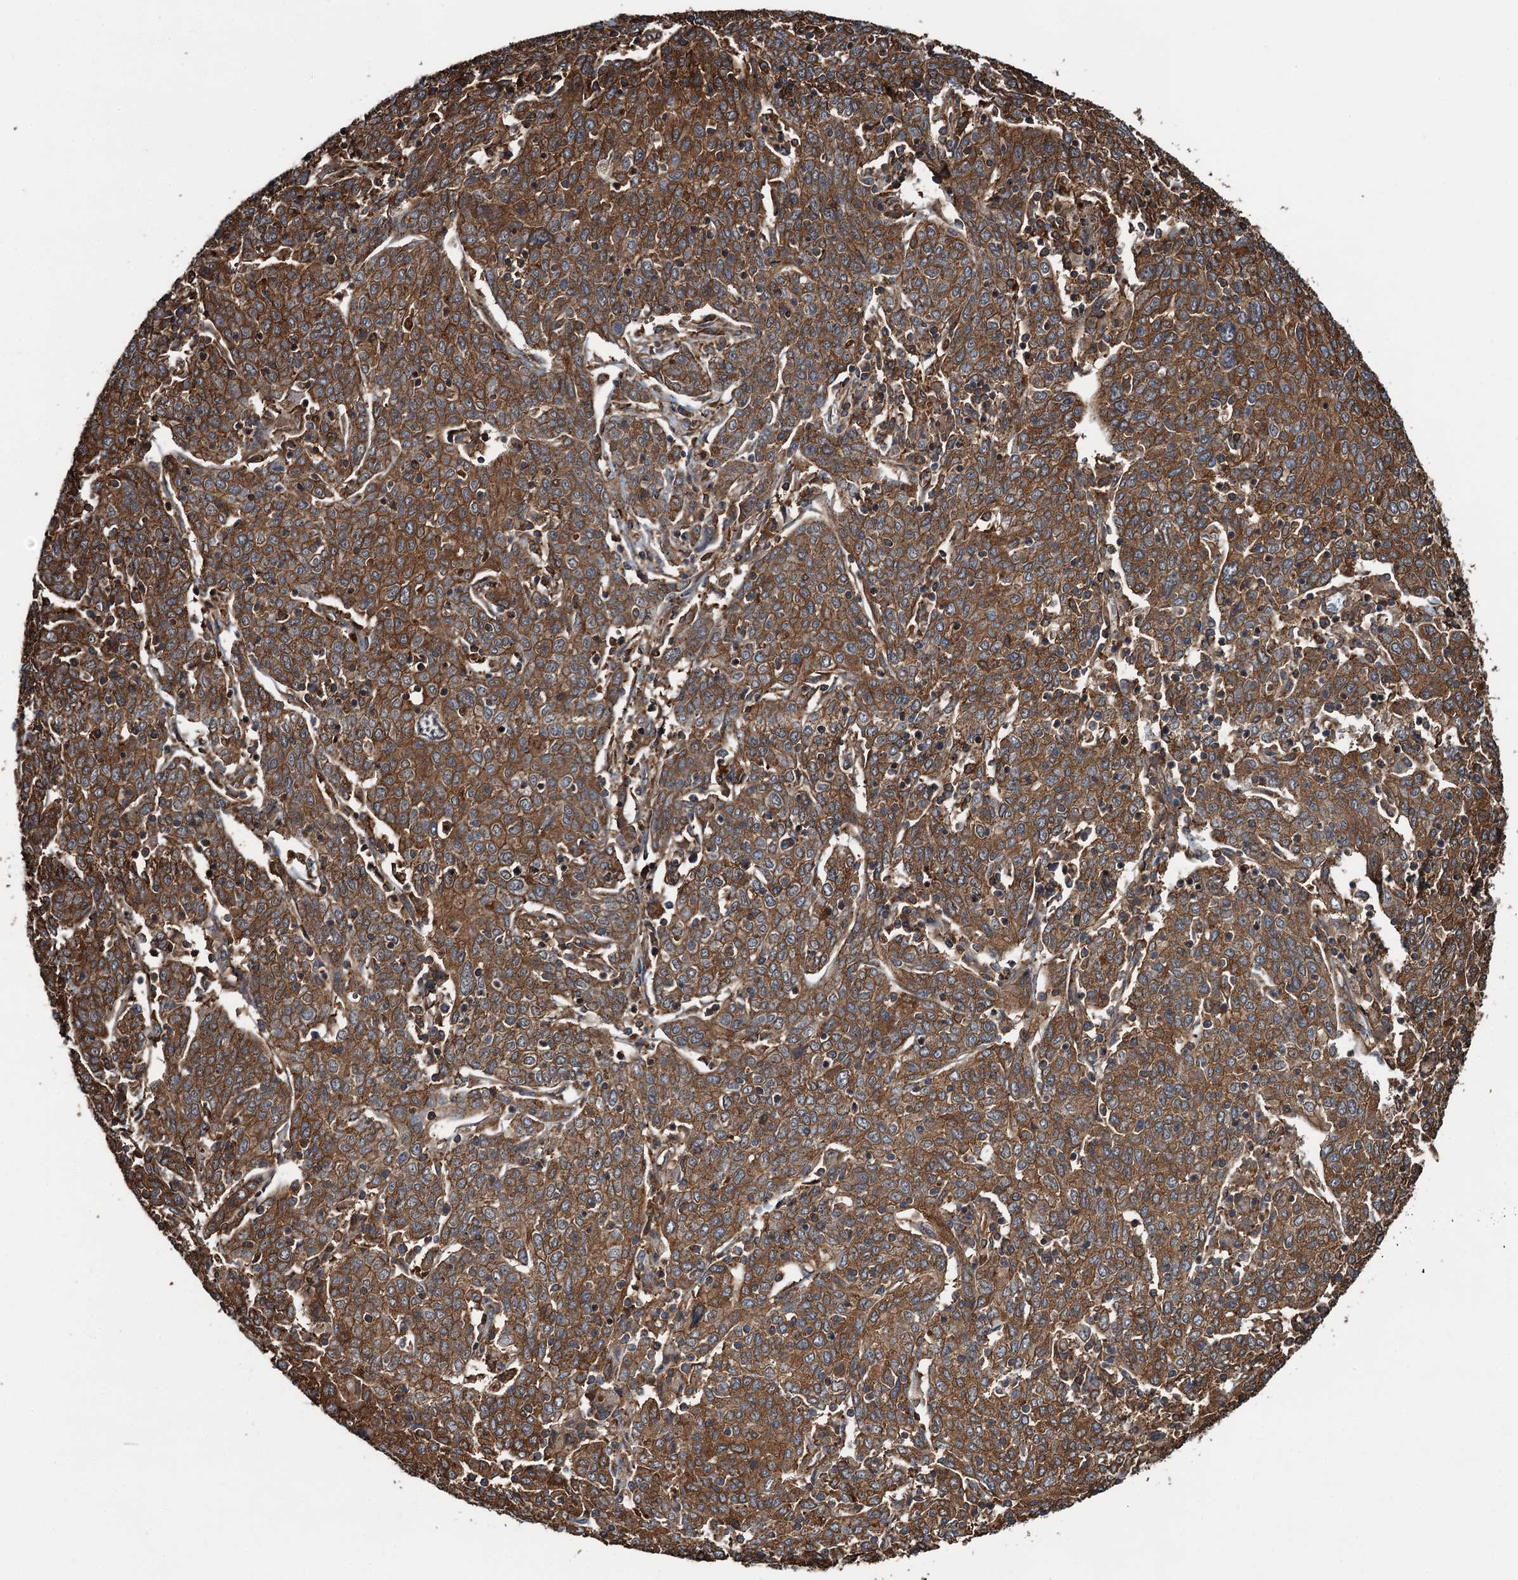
{"staining": {"intensity": "strong", "quantity": ">75%", "location": "cytoplasmic/membranous"}, "tissue": "cervical cancer", "cell_type": "Tumor cells", "image_type": "cancer", "snomed": [{"axis": "morphology", "description": "Squamous cell carcinoma, NOS"}, {"axis": "topography", "description": "Cervix"}], "caption": "High-magnification brightfield microscopy of cervical cancer (squamous cell carcinoma) stained with DAB (brown) and counterstained with hematoxylin (blue). tumor cells exhibit strong cytoplasmic/membranous expression is seen in about>75% of cells.", "gene": "WHAMM", "patient": {"sex": "female", "age": 67}}